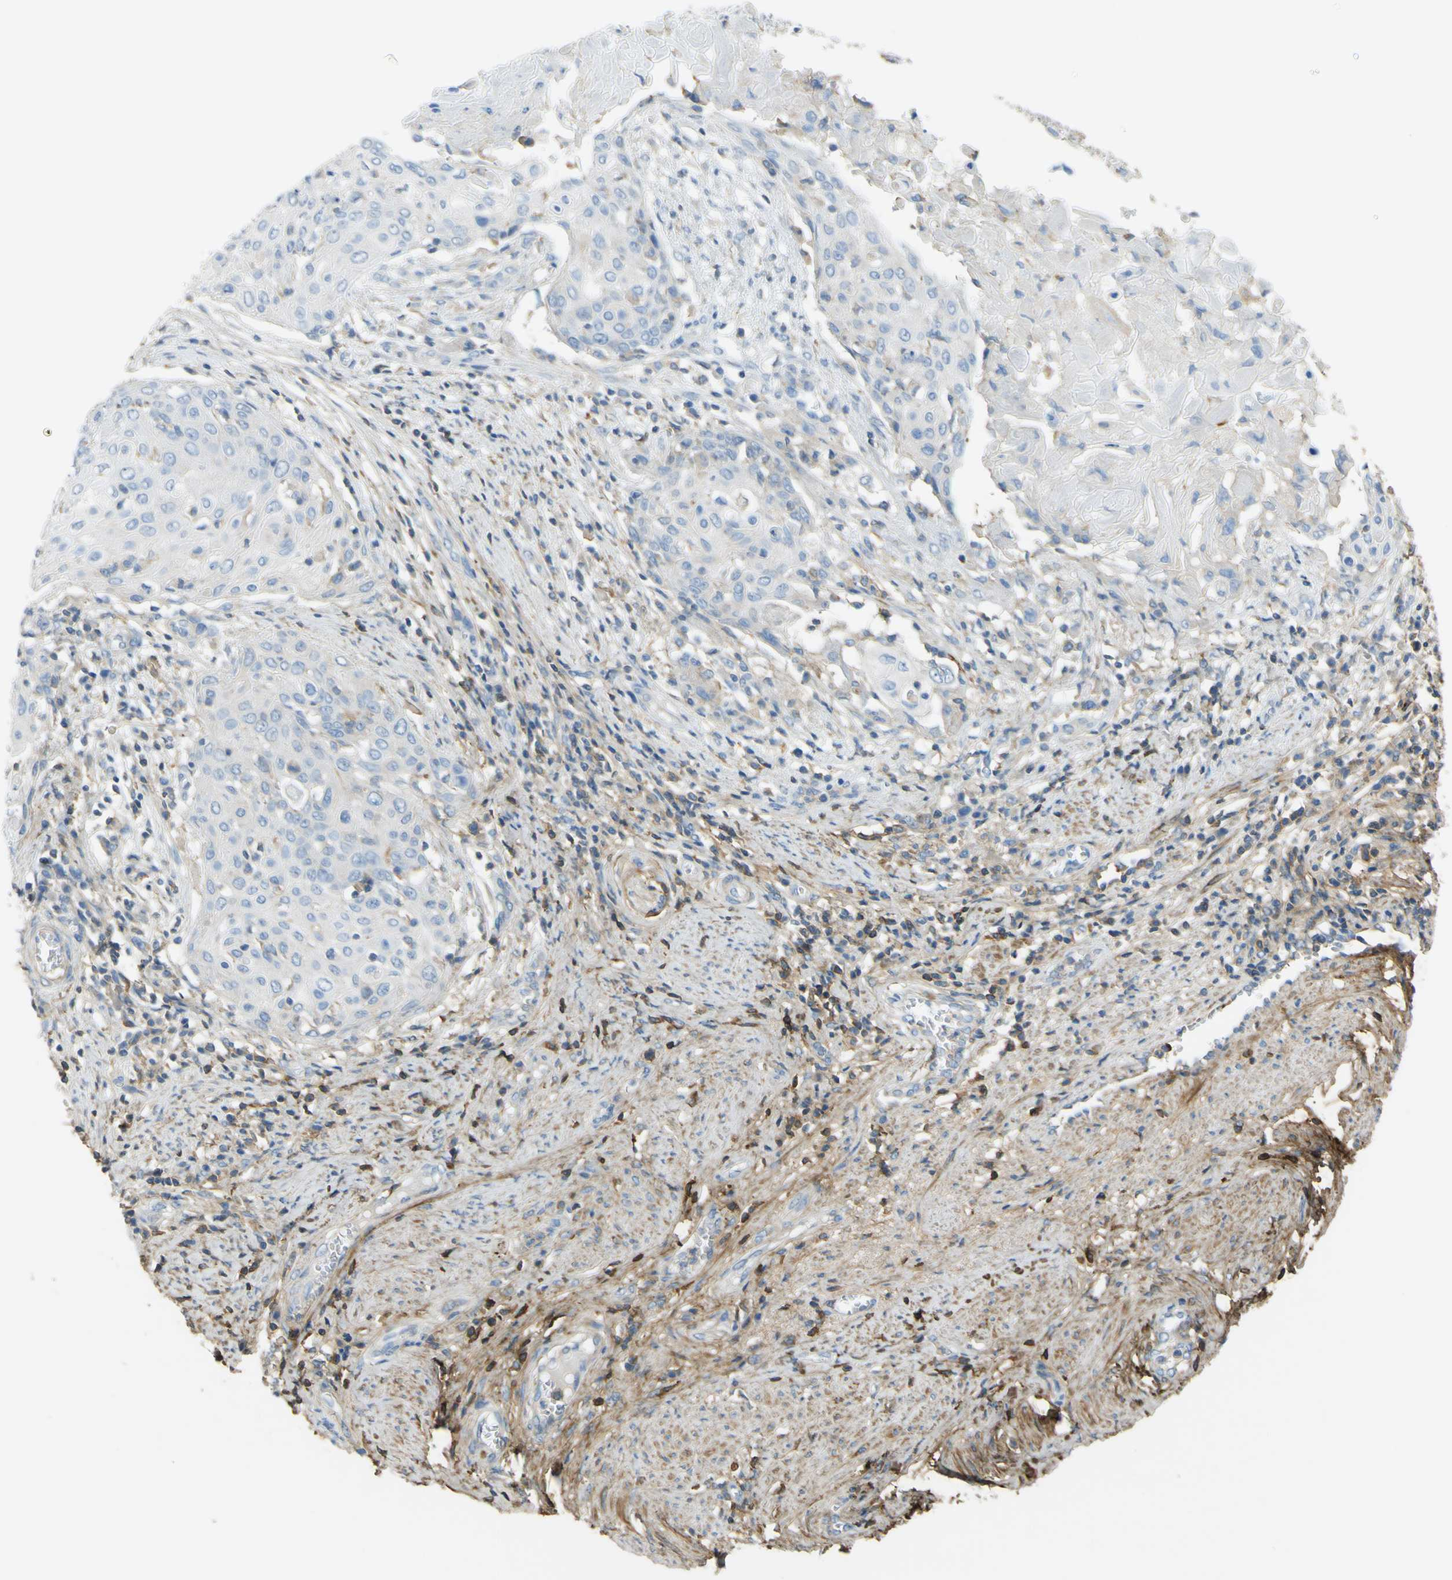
{"staining": {"intensity": "negative", "quantity": "none", "location": "none"}, "tissue": "cervical cancer", "cell_type": "Tumor cells", "image_type": "cancer", "snomed": [{"axis": "morphology", "description": "Squamous cell carcinoma, NOS"}, {"axis": "topography", "description": "Cervix"}], "caption": "High power microscopy histopathology image of an immunohistochemistry image of cervical squamous cell carcinoma, revealing no significant positivity in tumor cells. (DAB (3,3'-diaminobenzidine) immunohistochemistry (IHC) with hematoxylin counter stain).", "gene": "OGN", "patient": {"sex": "female", "age": 39}}